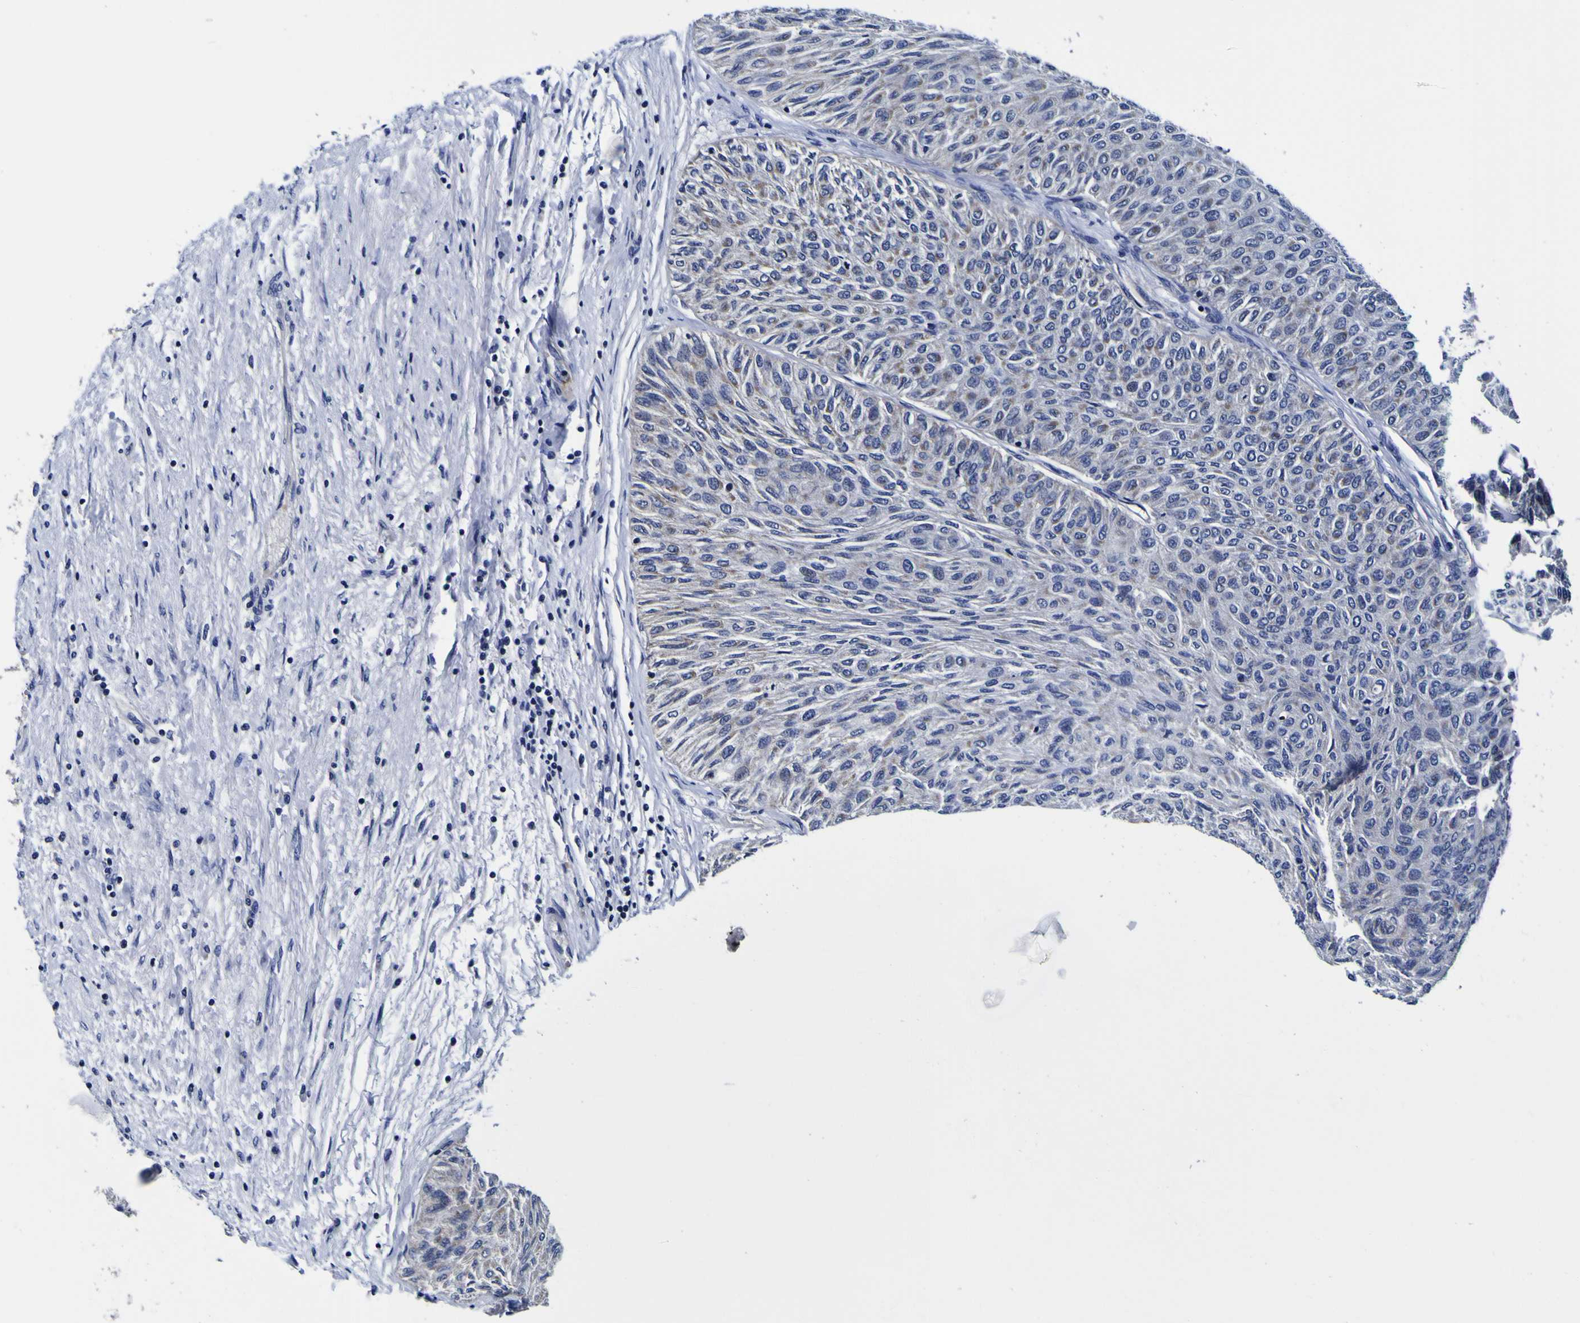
{"staining": {"intensity": "moderate", "quantity": "<25%", "location": "cytoplasmic/membranous"}, "tissue": "urothelial cancer", "cell_type": "Tumor cells", "image_type": "cancer", "snomed": [{"axis": "morphology", "description": "Urothelial carcinoma, Low grade"}, {"axis": "topography", "description": "Urinary bladder"}], "caption": "A brown stain labels moderate cytoplasmic/membranous expression of a protein in urothelial carcinoma (low-grade) tumor cells.", "gene": "PDLIM4", "patient": {"sex": "male", "age": 78}}